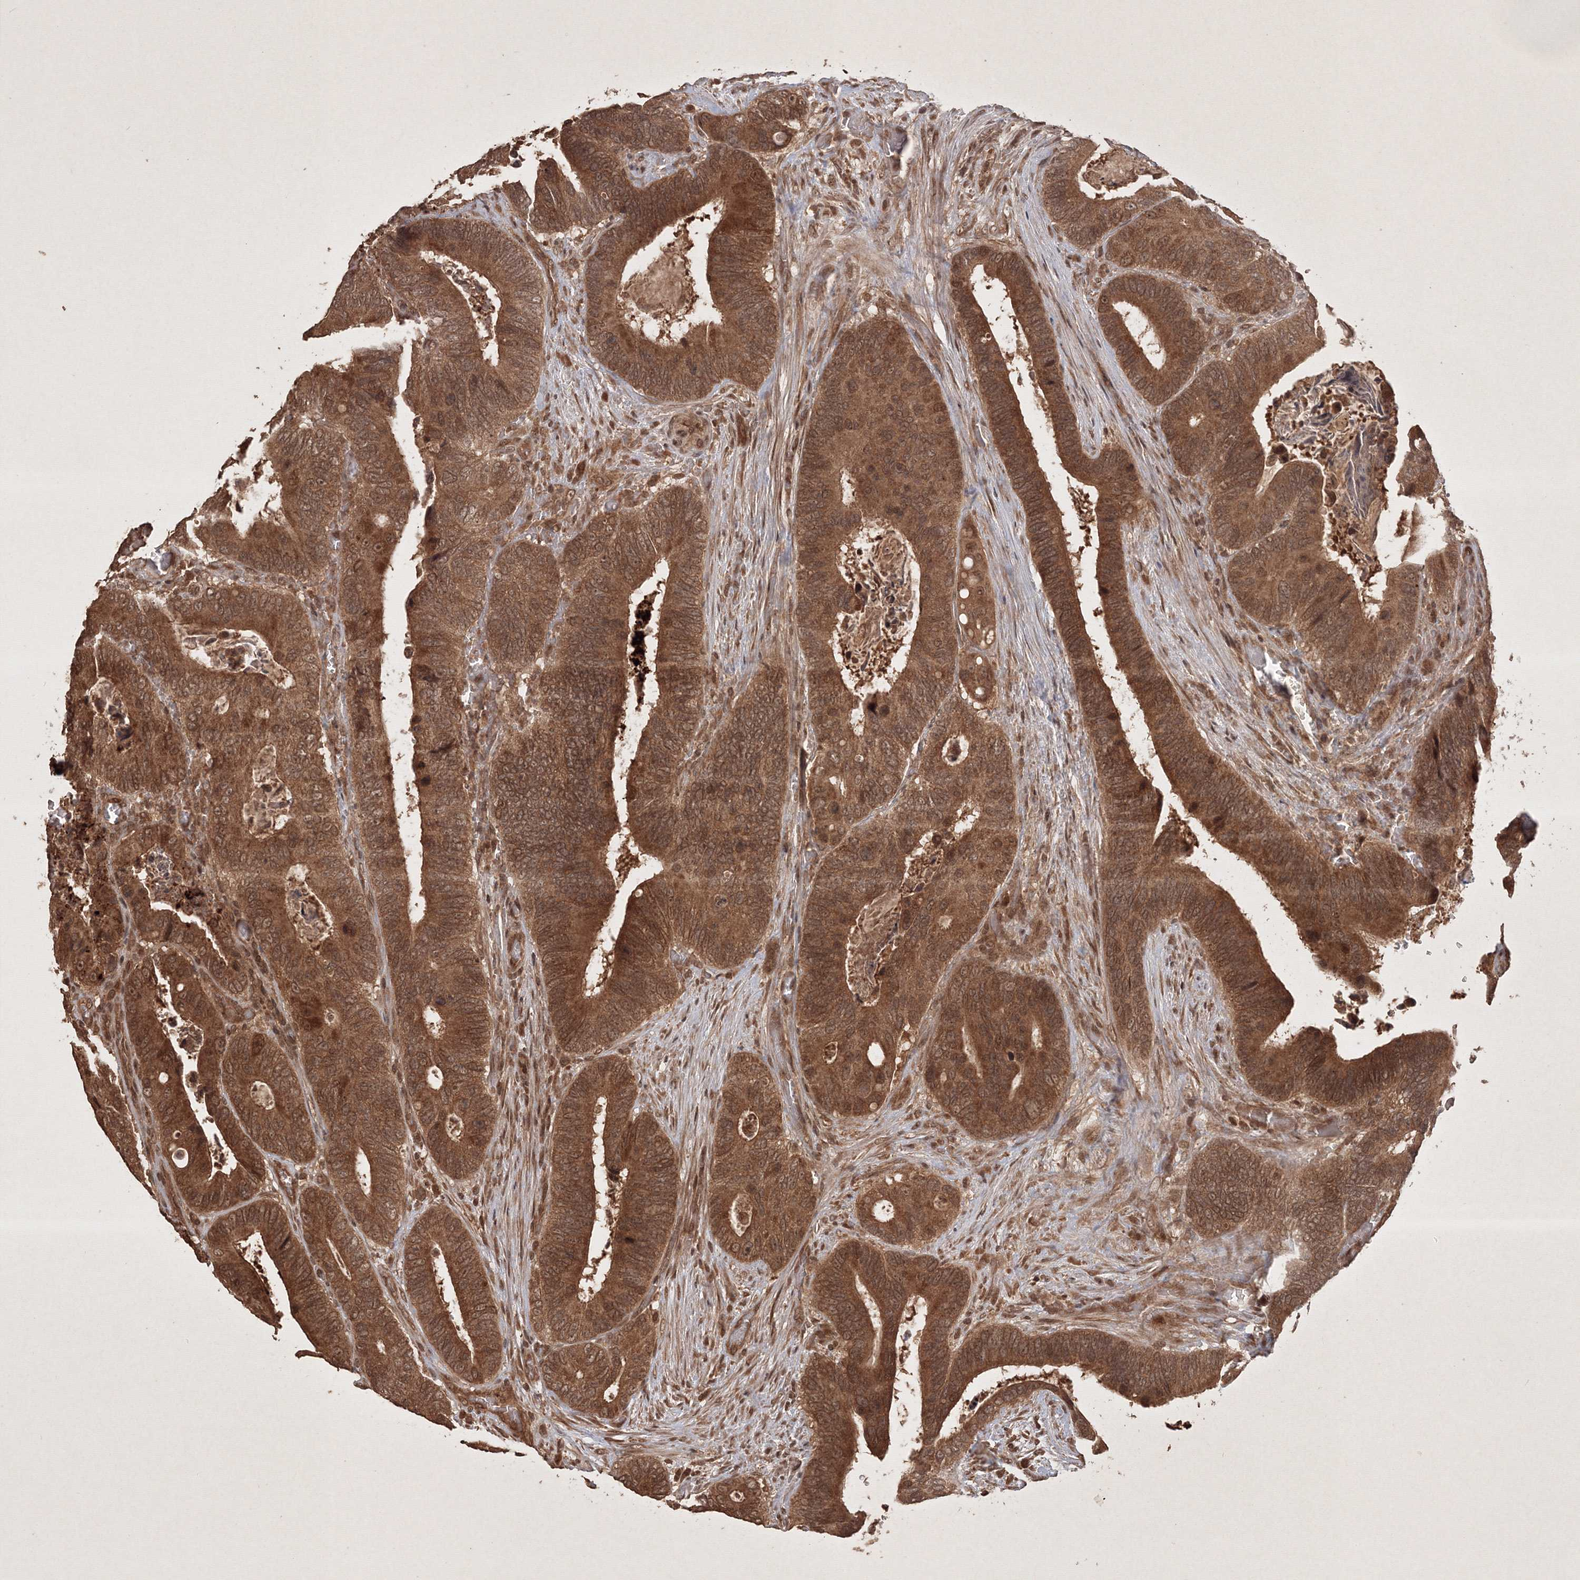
{"staining": {"intensity": "moderate", "quantity": ">75%", "location": "cytoplasmic/membranous,nuclear"}, "tissue": "colorectal cancer", "cell_type": "Tumor cells", "image_type": "cancer", "snomed": [{"axis": "morphology", "description": "Adenocarcinoma, NOS"}, {"axis": "topography", "description": "Colon"}], "caption": "IHC (DAB) staining of human colorectal adenocarcinoma demonstrates moderate cytoplasmic/membranous and nuclear protein expression in about >75% of tumor cells.", "gene": "PELI3", "patient": {"sex": "male", "age": 72}}